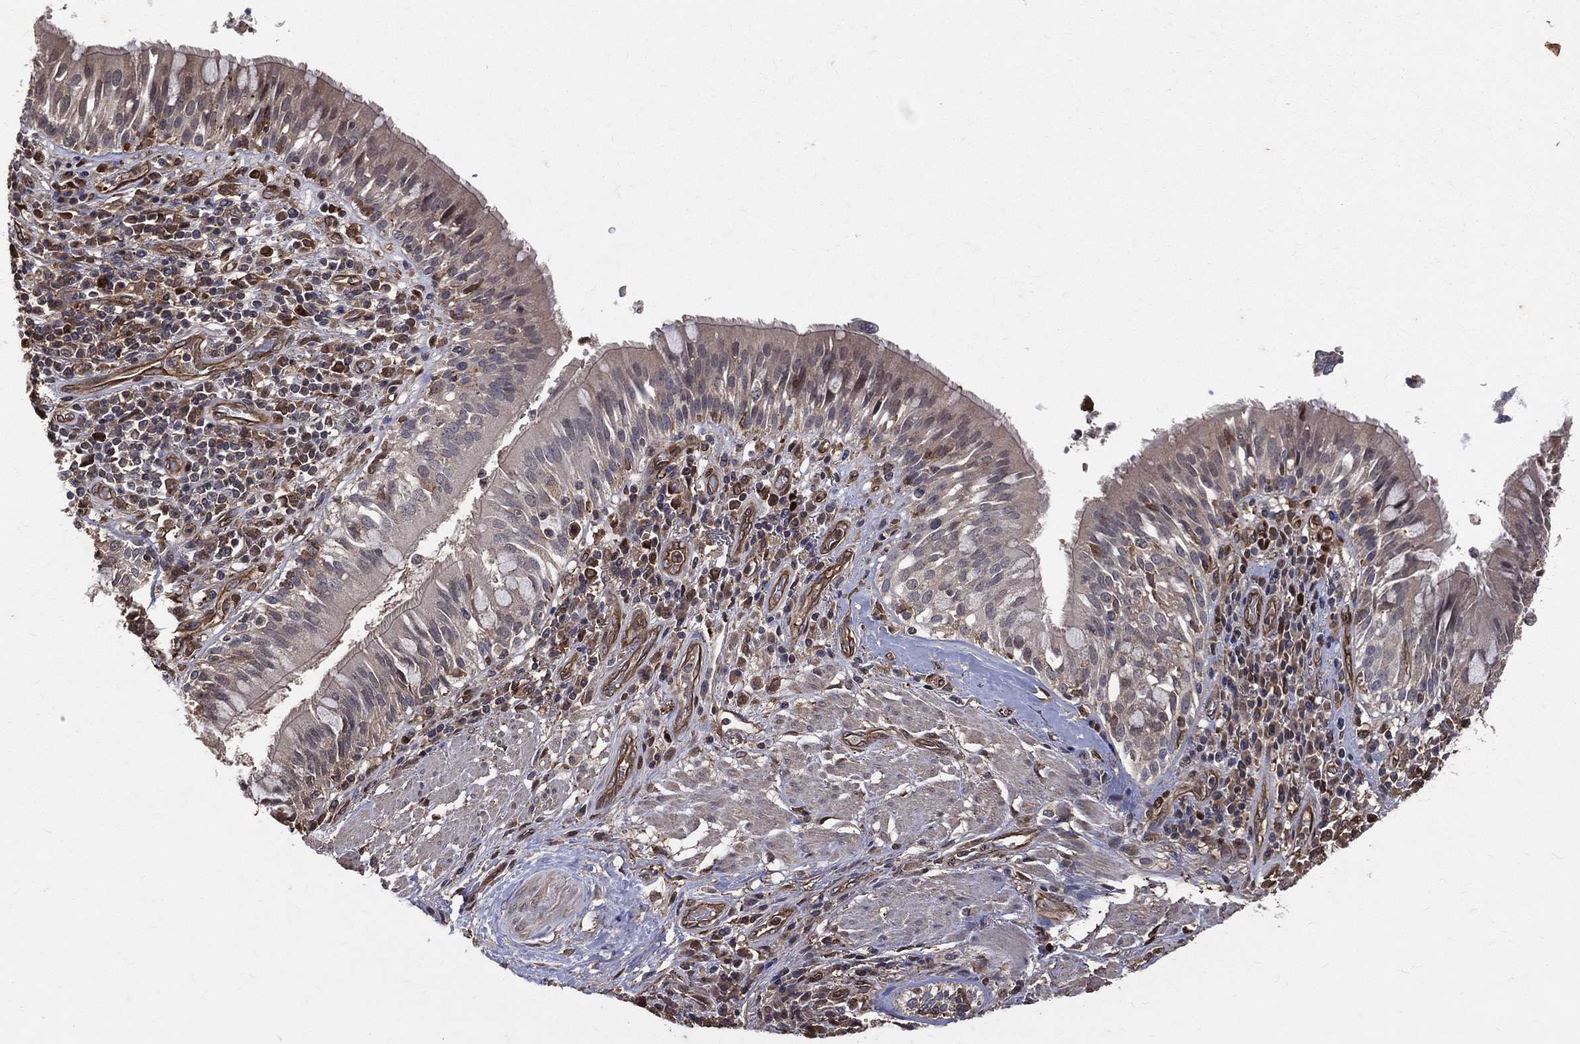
{"staining": {"intensity": "moderate", "quantity": "<25%", "location": "nuclear"}, "tissue": "bronchus", "cell_type": "Respiratory epithelial cells", "image_type": "normal", "snomed": [{"axis": "morphology", "description": "Normal tissue, NOS"}, {"axis": "morphology", "description": "Squamous cell carcinoma, NOS"}, {"axis": "topography", "description": "Bronchus"}, {"axis": "topography", "description": "Lung"}], "caption": "Bronchus stained for a protein (brown) reveals moderate nuclear positive expression in about <25% of respiratory epithelial cells.", "gene": "DPYSL2", "patient": {"sex": "male", "age": 64}}